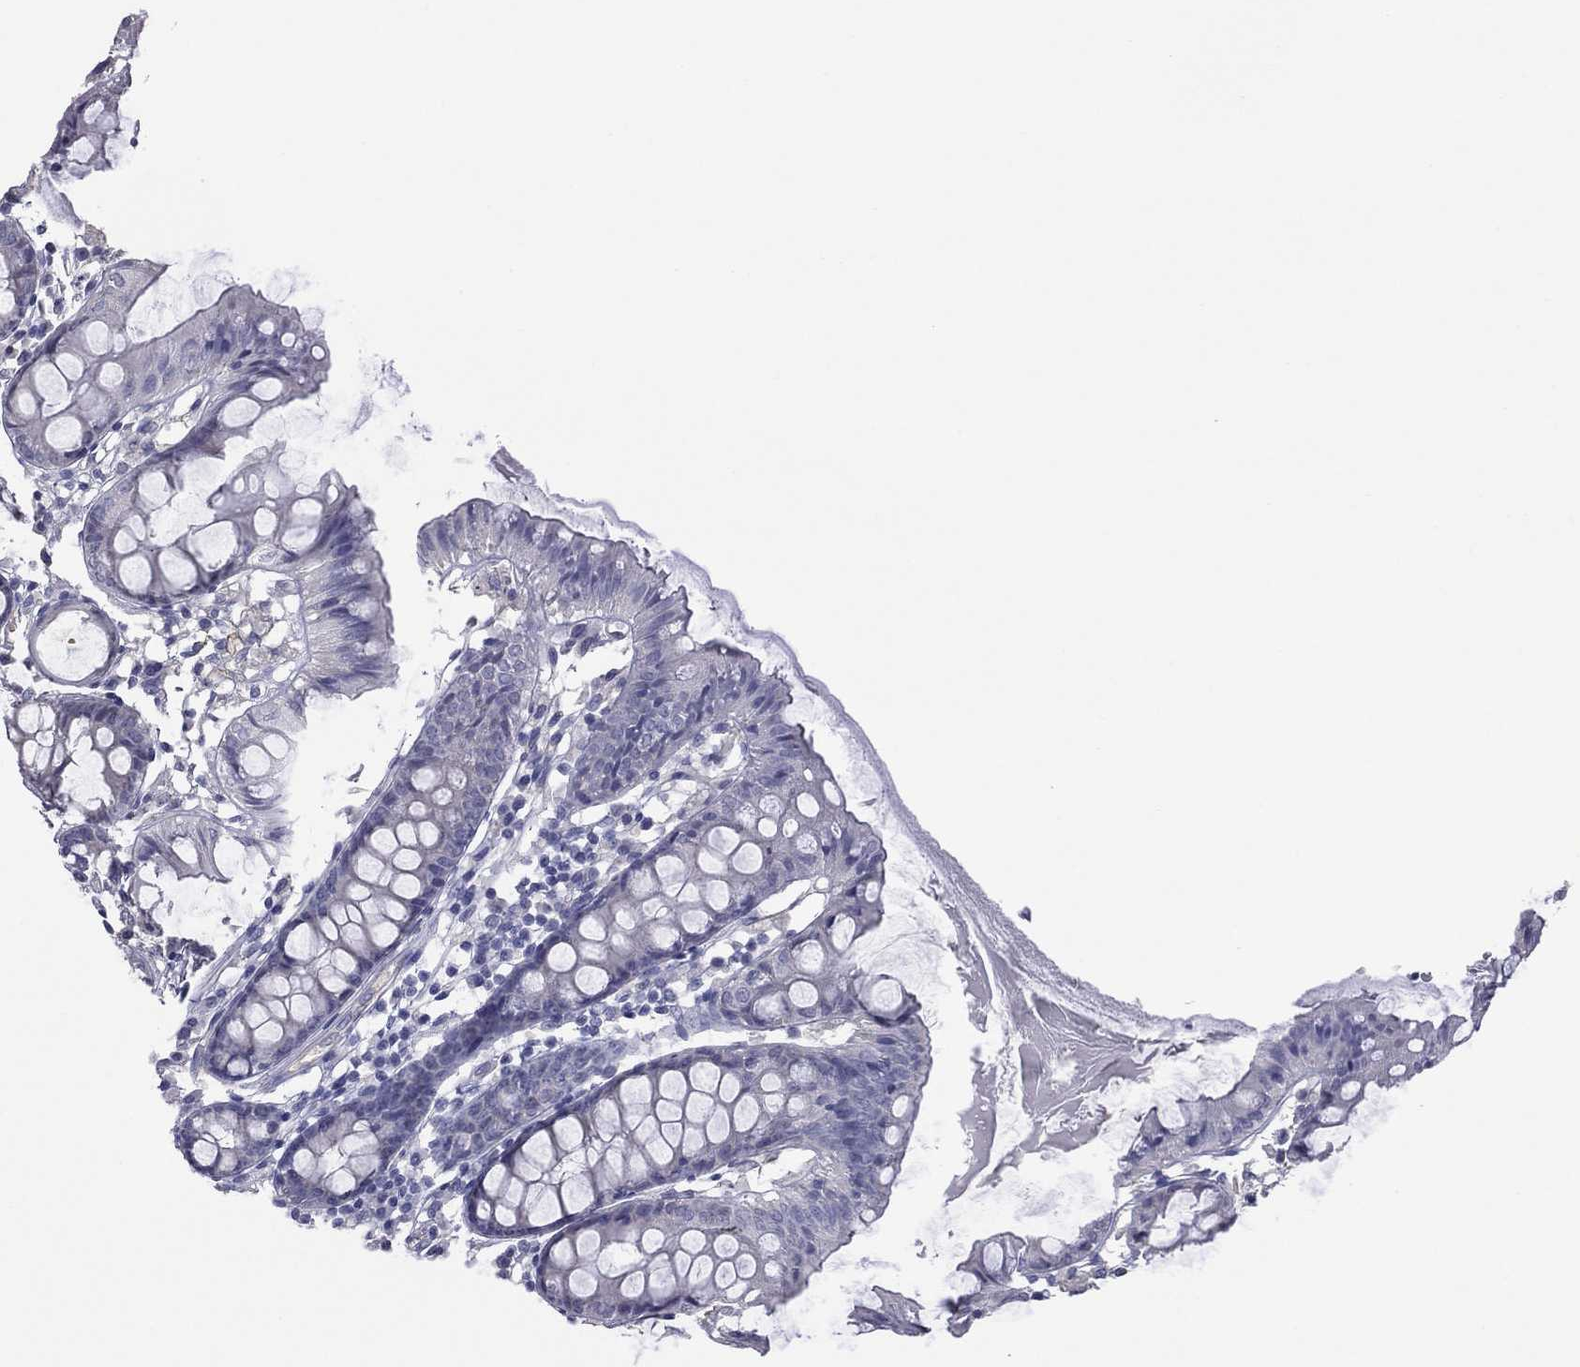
{"staining": {"intensity": "negative", "quantity": "none", "location": "none"}, "tissue": "colon", "cell_type": "Endothelial cells", "image_type": "normal", "snomed": [{"axis": "morphology", "description": "Normal tissue, NOS"}, {"axis": "topography", "description": "Colon"}], "caption": "Micrograph shows no protein staining in endothelial cells of benign colon. The staining is performed using DAB brown chromogen with nuclei counter-stained in using hematoxylin.", "gene": "HYLS1", "patient": {"sex": "female", "age": 84}}